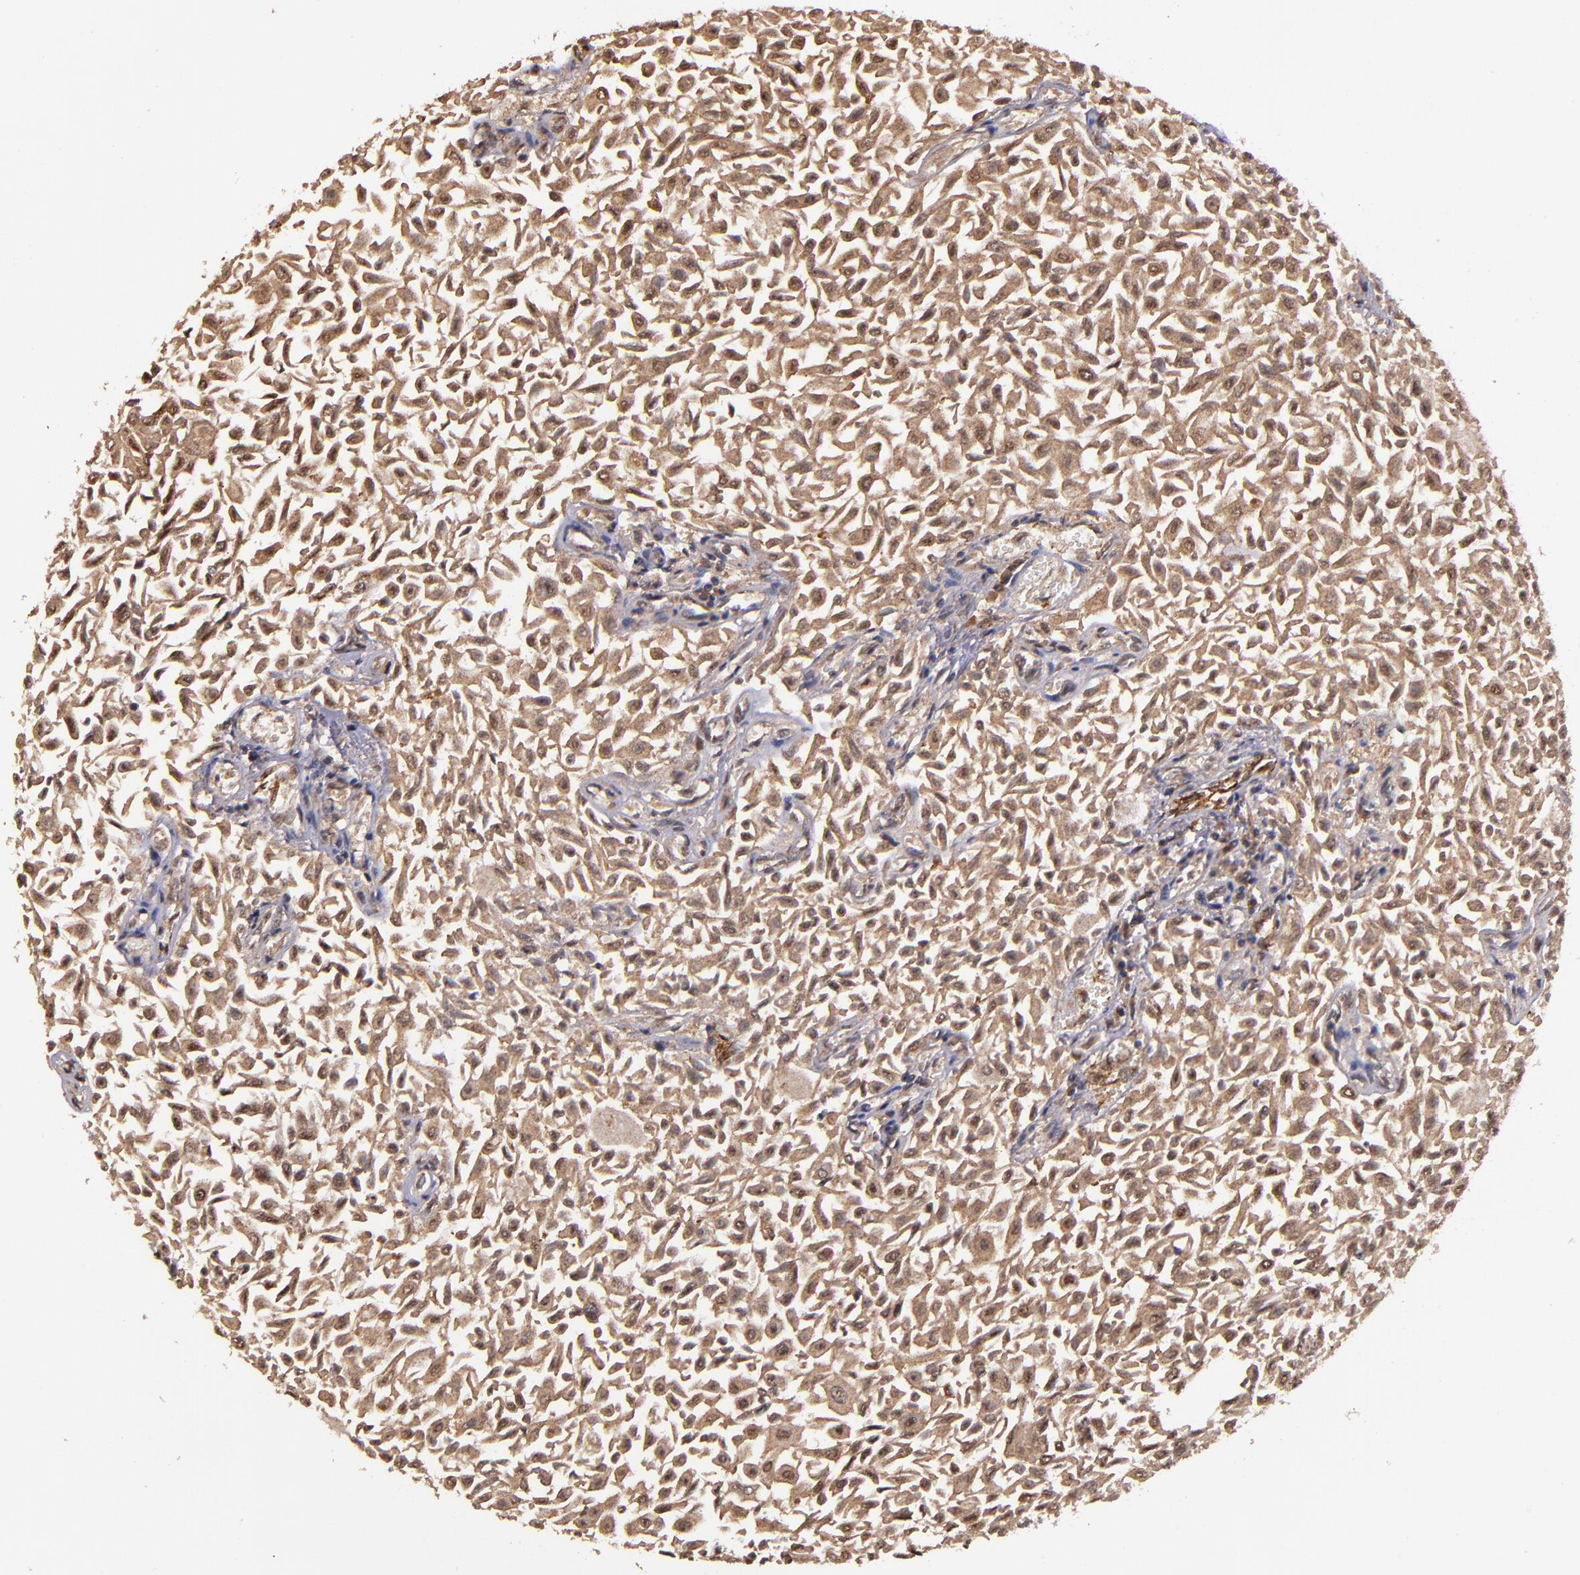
{"staining": {"intensity": "moderate", "quantity": ">75%", "location": "cytoplasmic/membranous"}, "tissue": "urothelial cancer", "cell_type": "Tumor cells", "image_type": "cancer", "snomed": [{"axis": "morphology", "description": "Urothelial carcinoma, Low grade"}, {"axis": "topography", "description": "Urinary bladder"}], "caption": "A high-resolution histopathology image shows immunohistochemistry staining of urothelial cancer, which demonstrates moderate cytoplasmic/membranous expression in approximately >75% of tumor cells.", "gene": "RIOK3", "patient": {"sex": "male", "age": 64}}